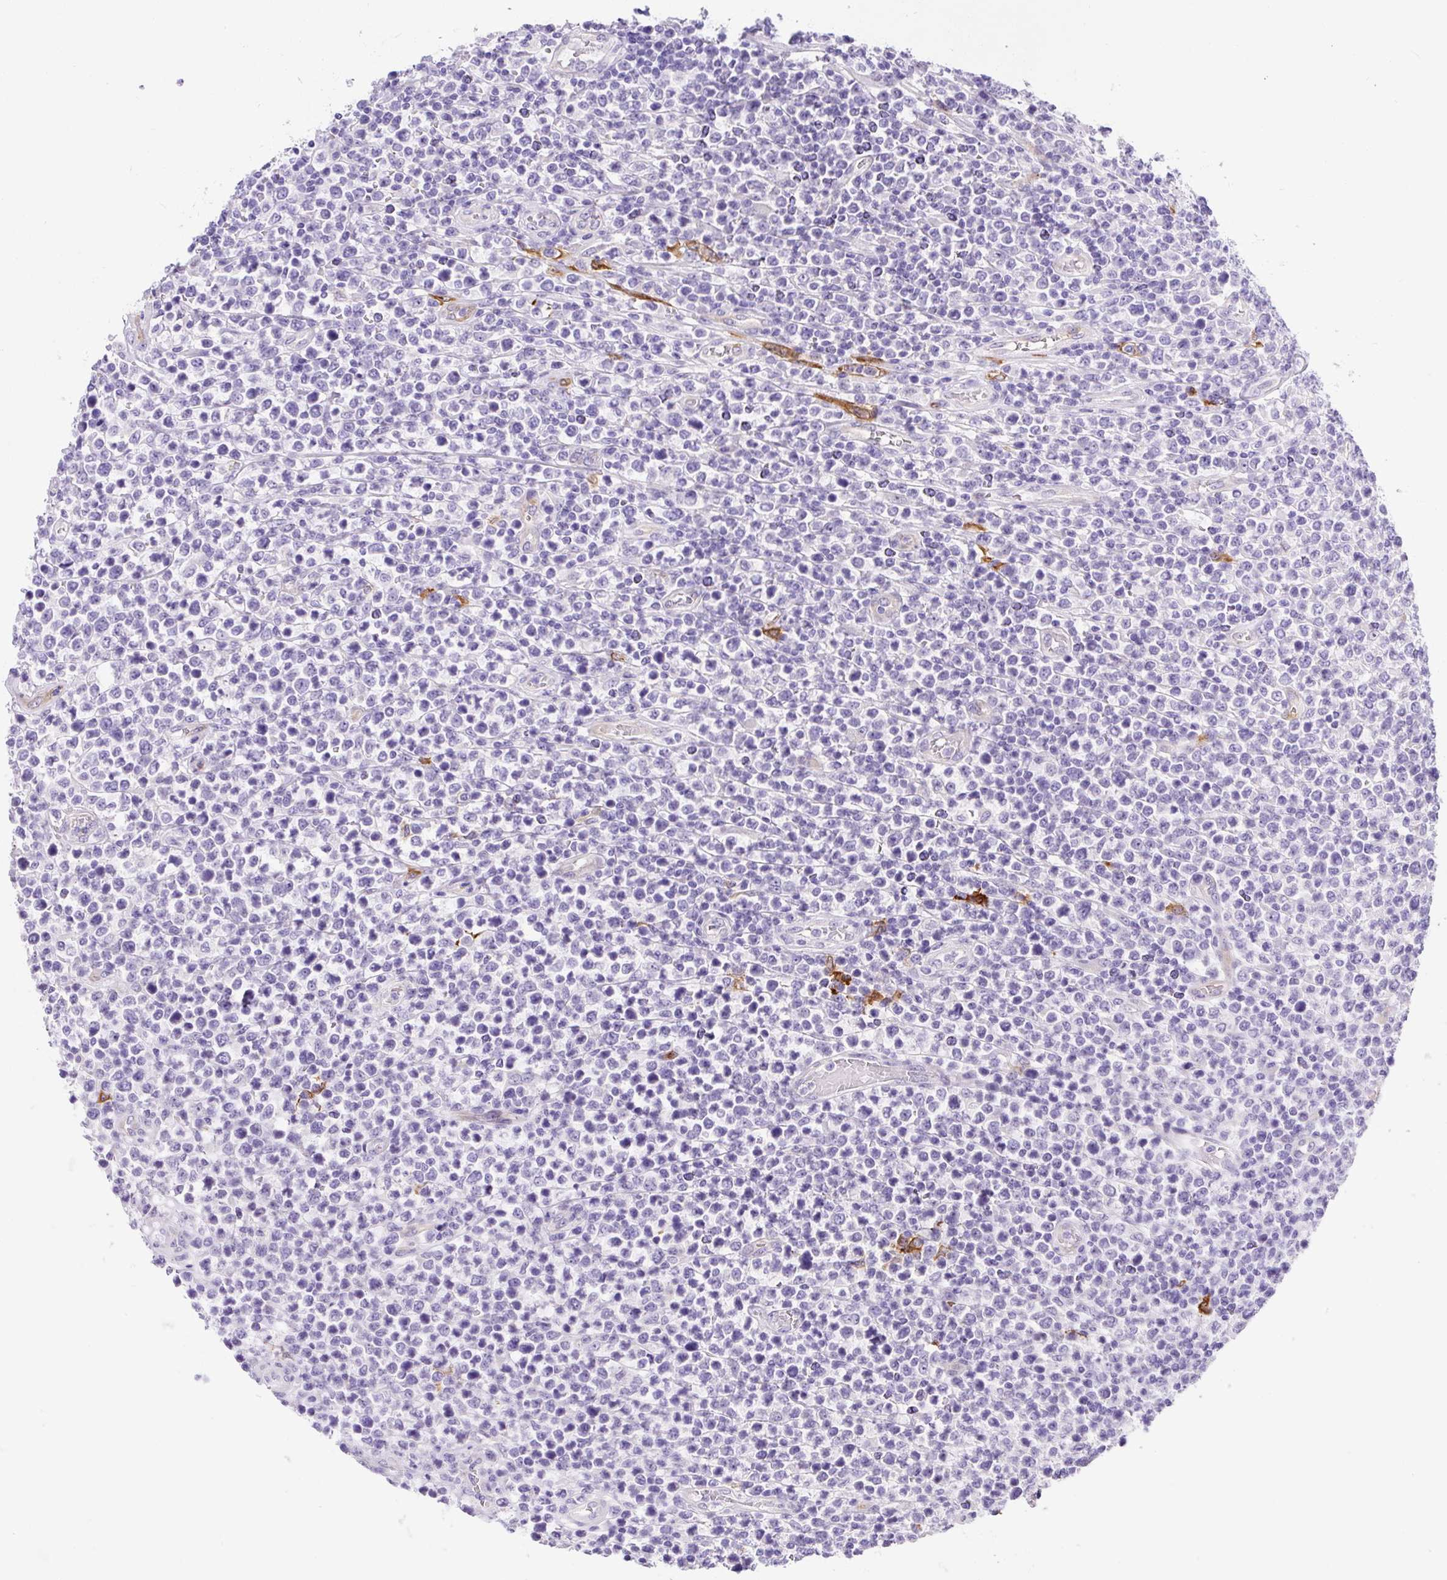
{"staining": {"intensity": "negative", "quantity": "none", "location": "none"}, "tissue": "lymphoma", "cell_type": "Tumor cells", "image_type": "cancer", "snomed": [{"axis": "morphology", "description": "Malignant lymphoma, non-Hodgkin's type, High grade"}, {"axis": "topography", "description": "Soft tissue"}], "caption": "Immunohistochemistry (IHC) of human lymphoma exhibits no staining in tumor cells.", "gene": "ASB4", "patient": {"sex": "female", "age": 56}}